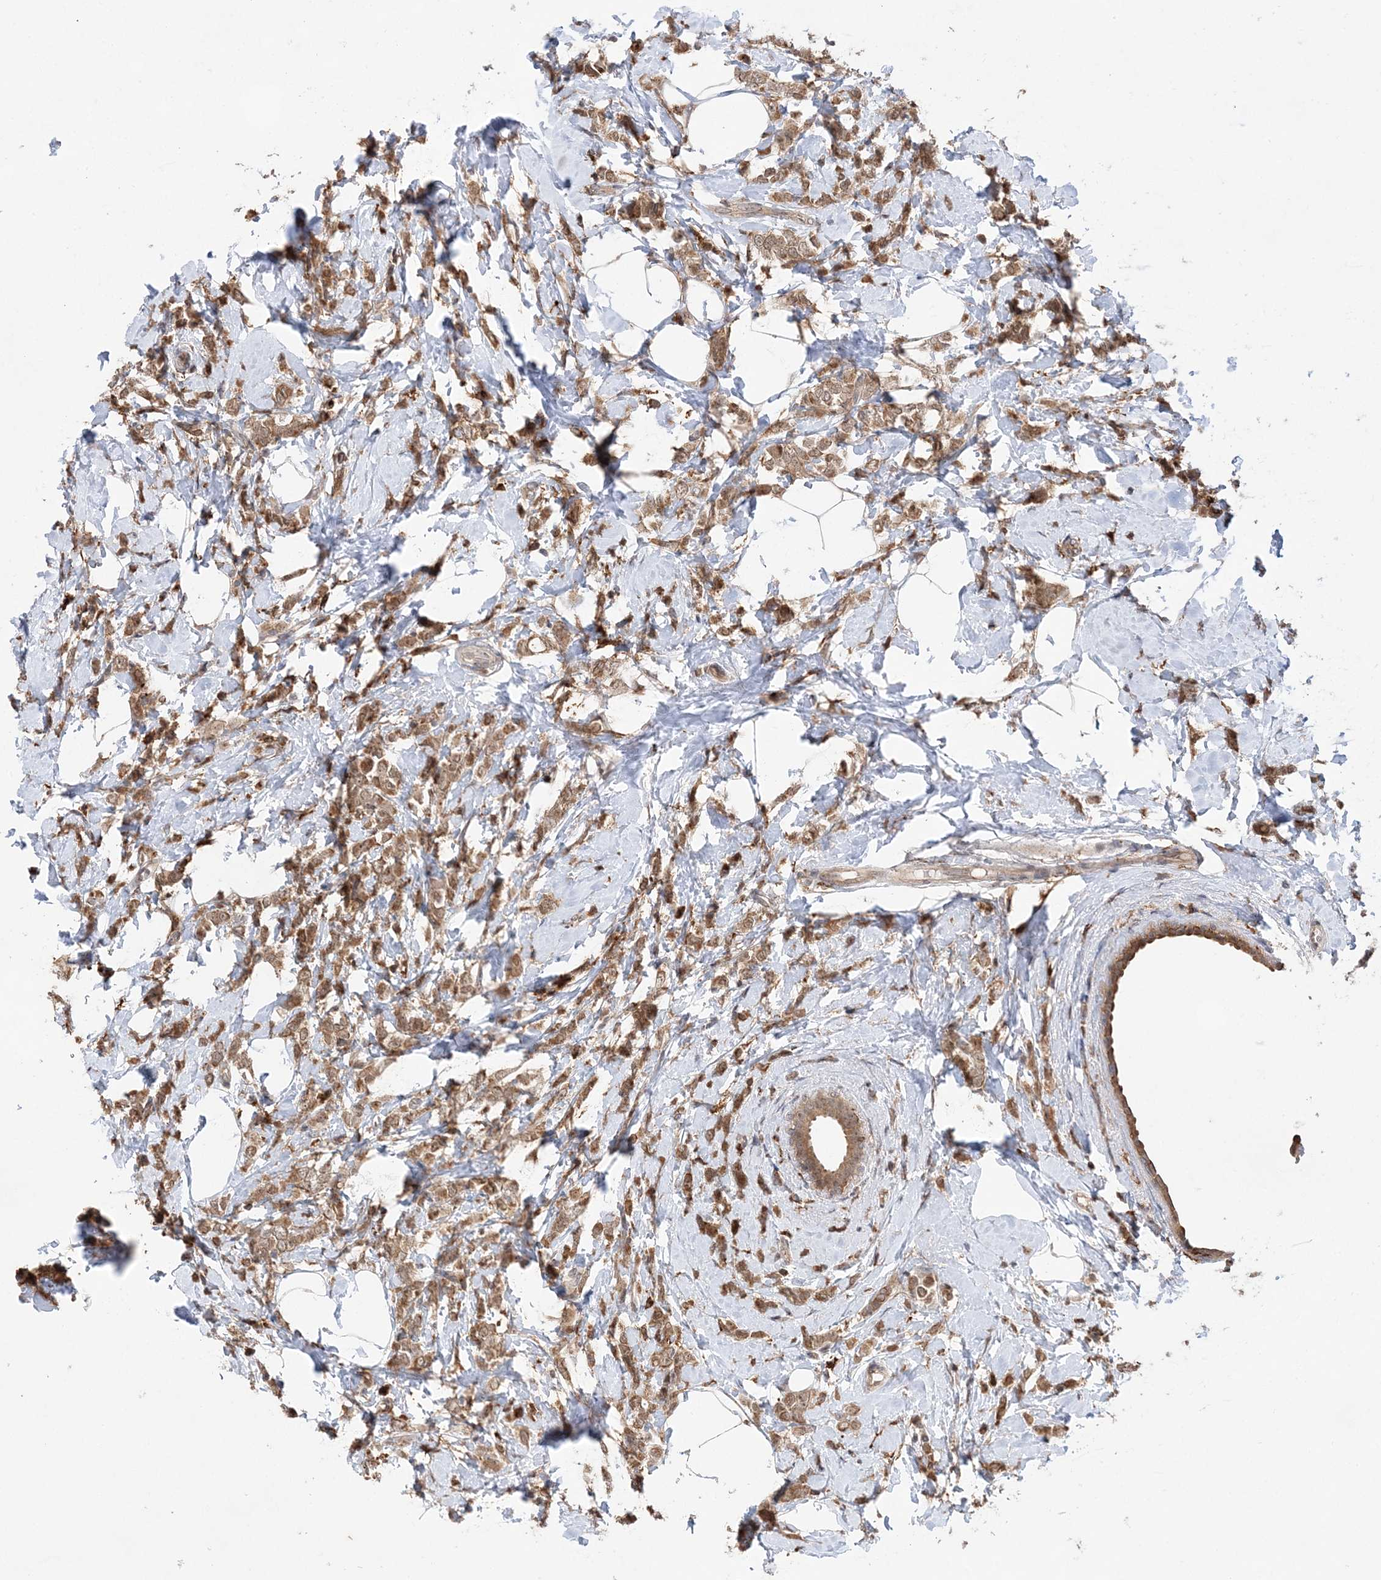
{"staining": {"intensity": "moderate", "quantity": ">75%", "location": "cytoplasmic/membranous"}, "tissue": "breast cancer", "cell_type": "Tumor cells", "image_type": "cancer", "snomed": [{"axis": "morphology", "description": "Lobular carcinoma"}, {"axis": "topography", "description": "Breast"}], "caption": "IHC staining of breast lobular carcinoma, which shows medium levels of moderate cytoplasmic/membranous staining in approximately >75% of tumor cells indicating moderate cytoplasmic/membranous protein staining. The staining was performed using DAB (3,3'-diaminobenzidine) (brown) for protein detection and nuclei were counterstained in hematoxylin (blue).", "gene": "ANAPC15", "patient": {"sex": "female", "age": 47}}